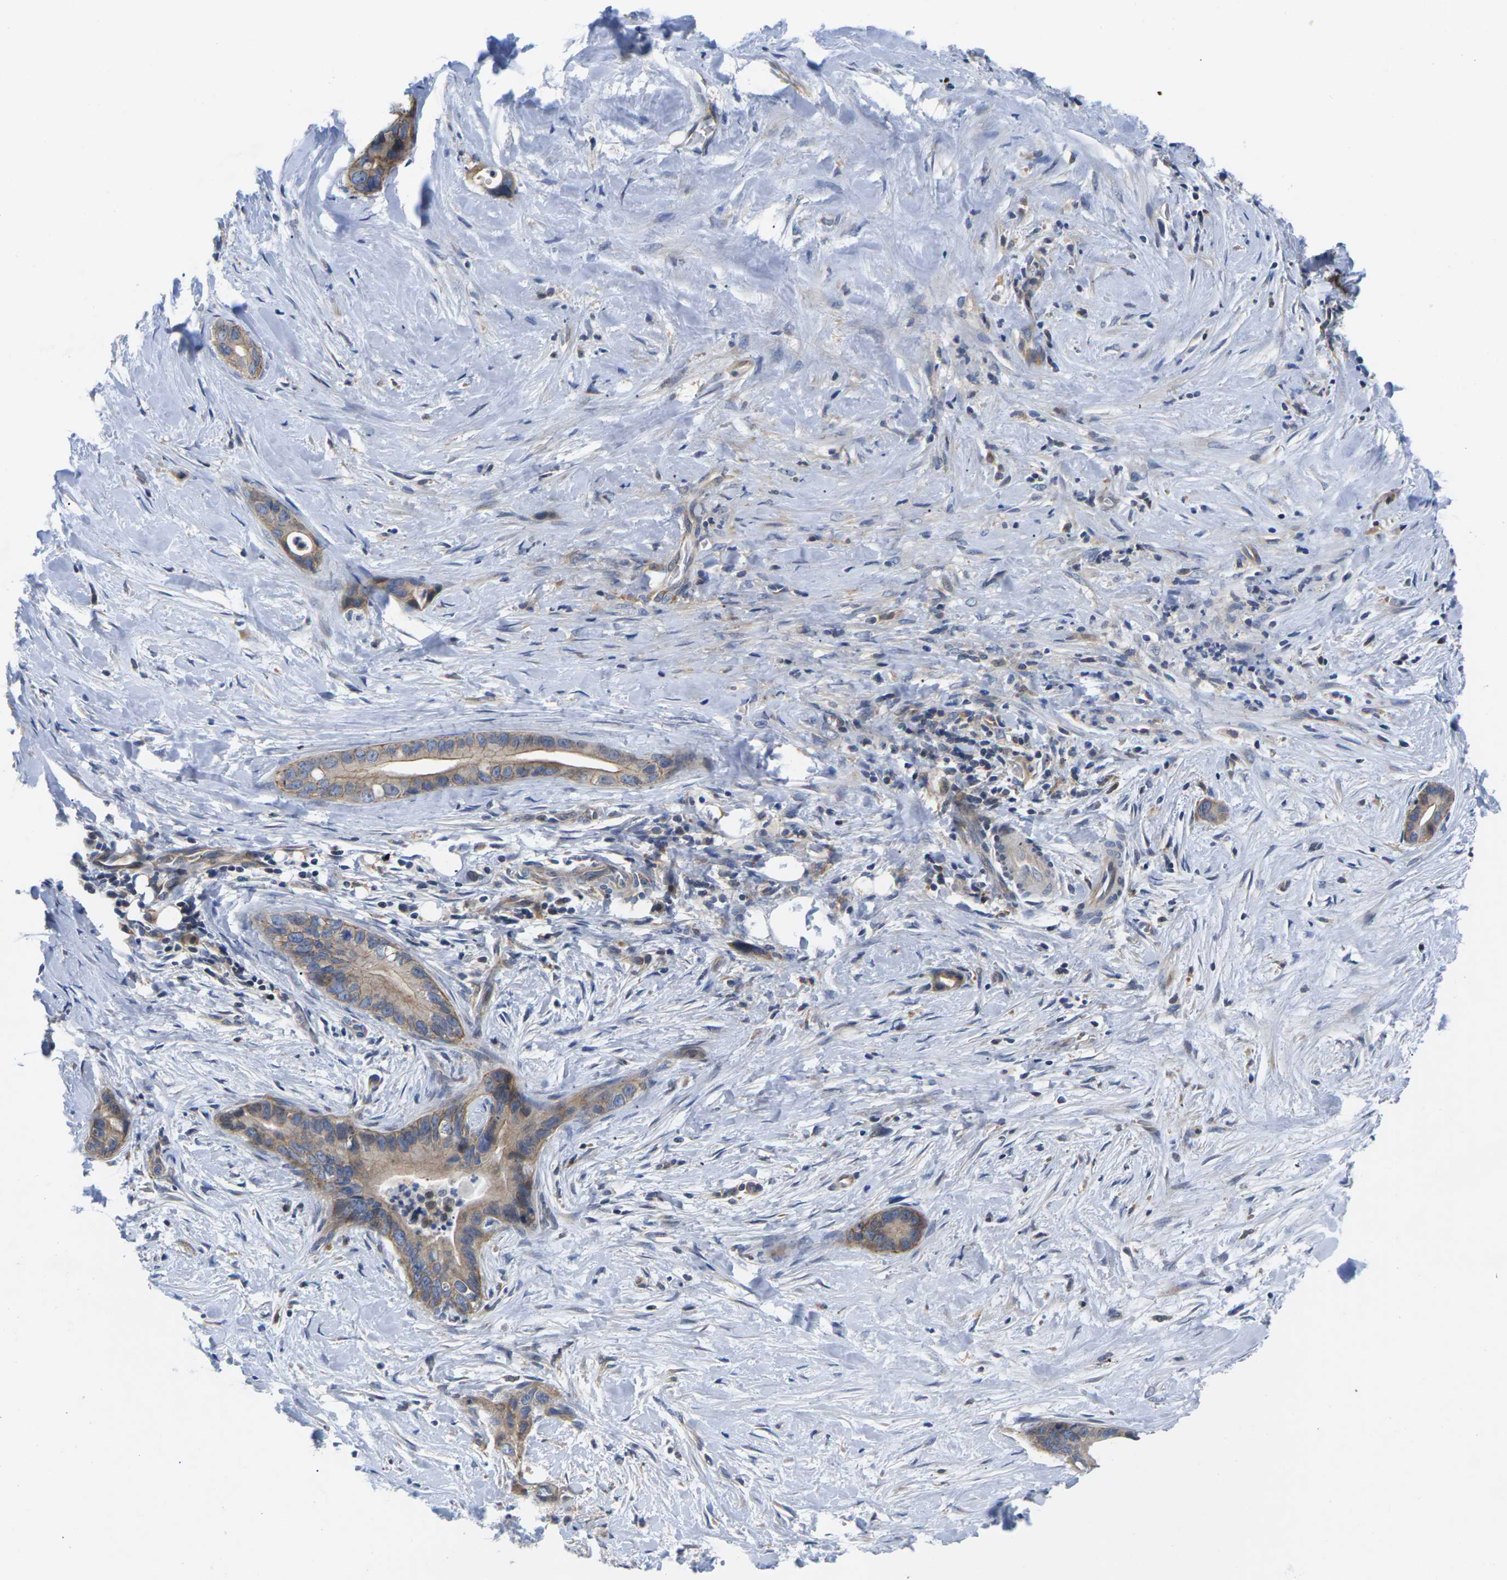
{"staining": {"intensity": "moderate", "quantity": ">75%", "location": "cytoplasmic/membranous"}, "tissue": "liver cancer", "cell_type": "Tumor cells", "image_type": "cancer", "snomed": [{"axis": "morphology", "description": "Cholangiocarcinoma"}, {"axis": "topography", "description": "Liver"}], "caption": "A brown stain labels moderate cytoplasmic/membranous expression of a protein in human liver cholangiocarcinoma tumor cells.", "gene": "SCNN1A", "patient": {"sex": "female", "age": 55}}